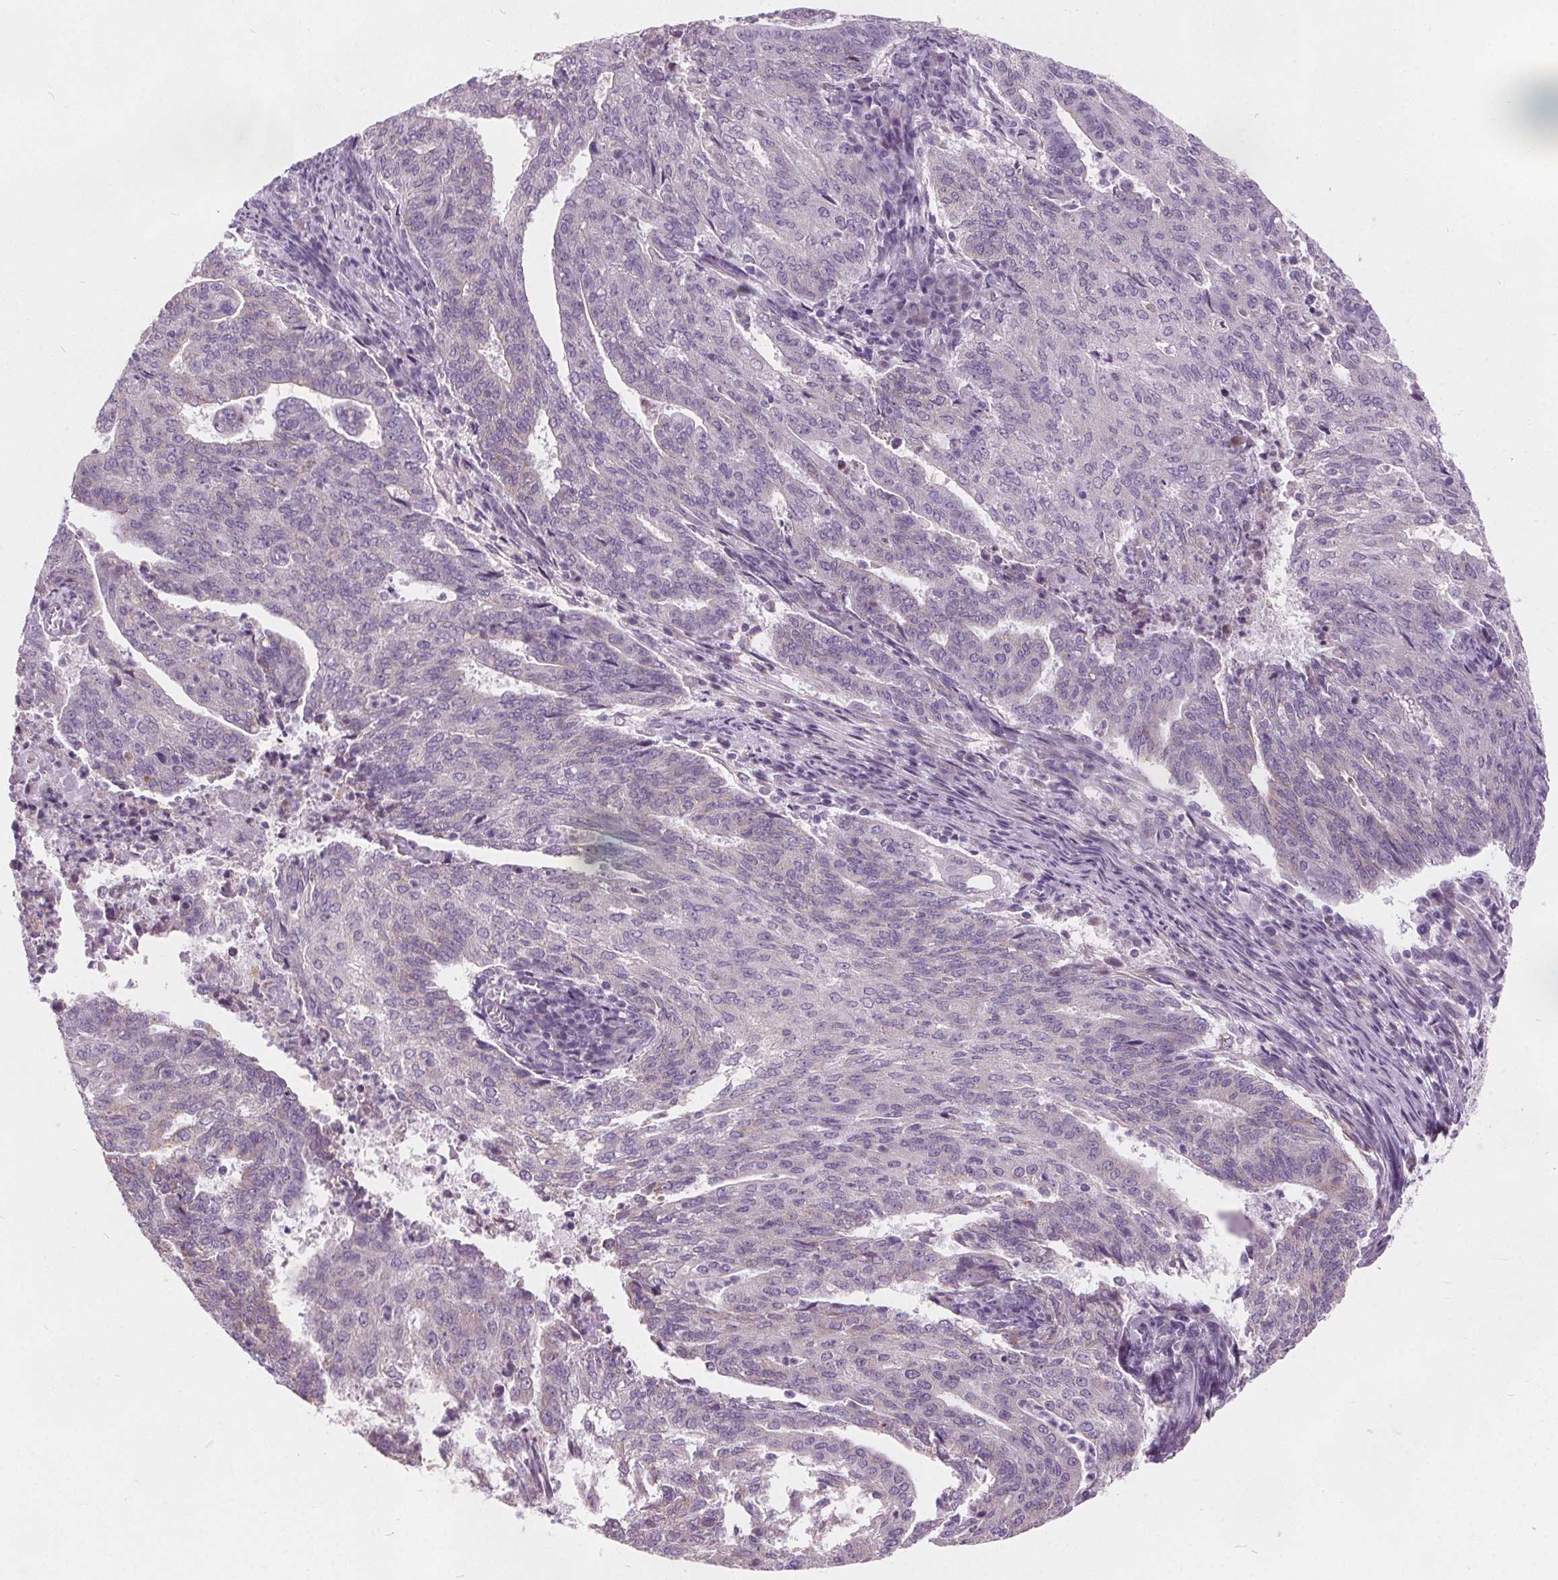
{"staining": {"intensity": "negative", "quantity": "none", "location": "none"}, "tissue": "endometrial cancer", "cell_type": "Tumor cells", "image_type": "cancer", "snomed": [{"axis": "morphology", "description": "Adenocarcinoma, NOS"}, {"axis": "topography", "description": "Endometrium"}], "caption": "Immunohistochemical staining of human endometrial cancer (adenocarcinoma) exhibits no significant expression in tumor cells.", "gene": "ACOX2", "patient": {"sex": "female", "age": 82}}